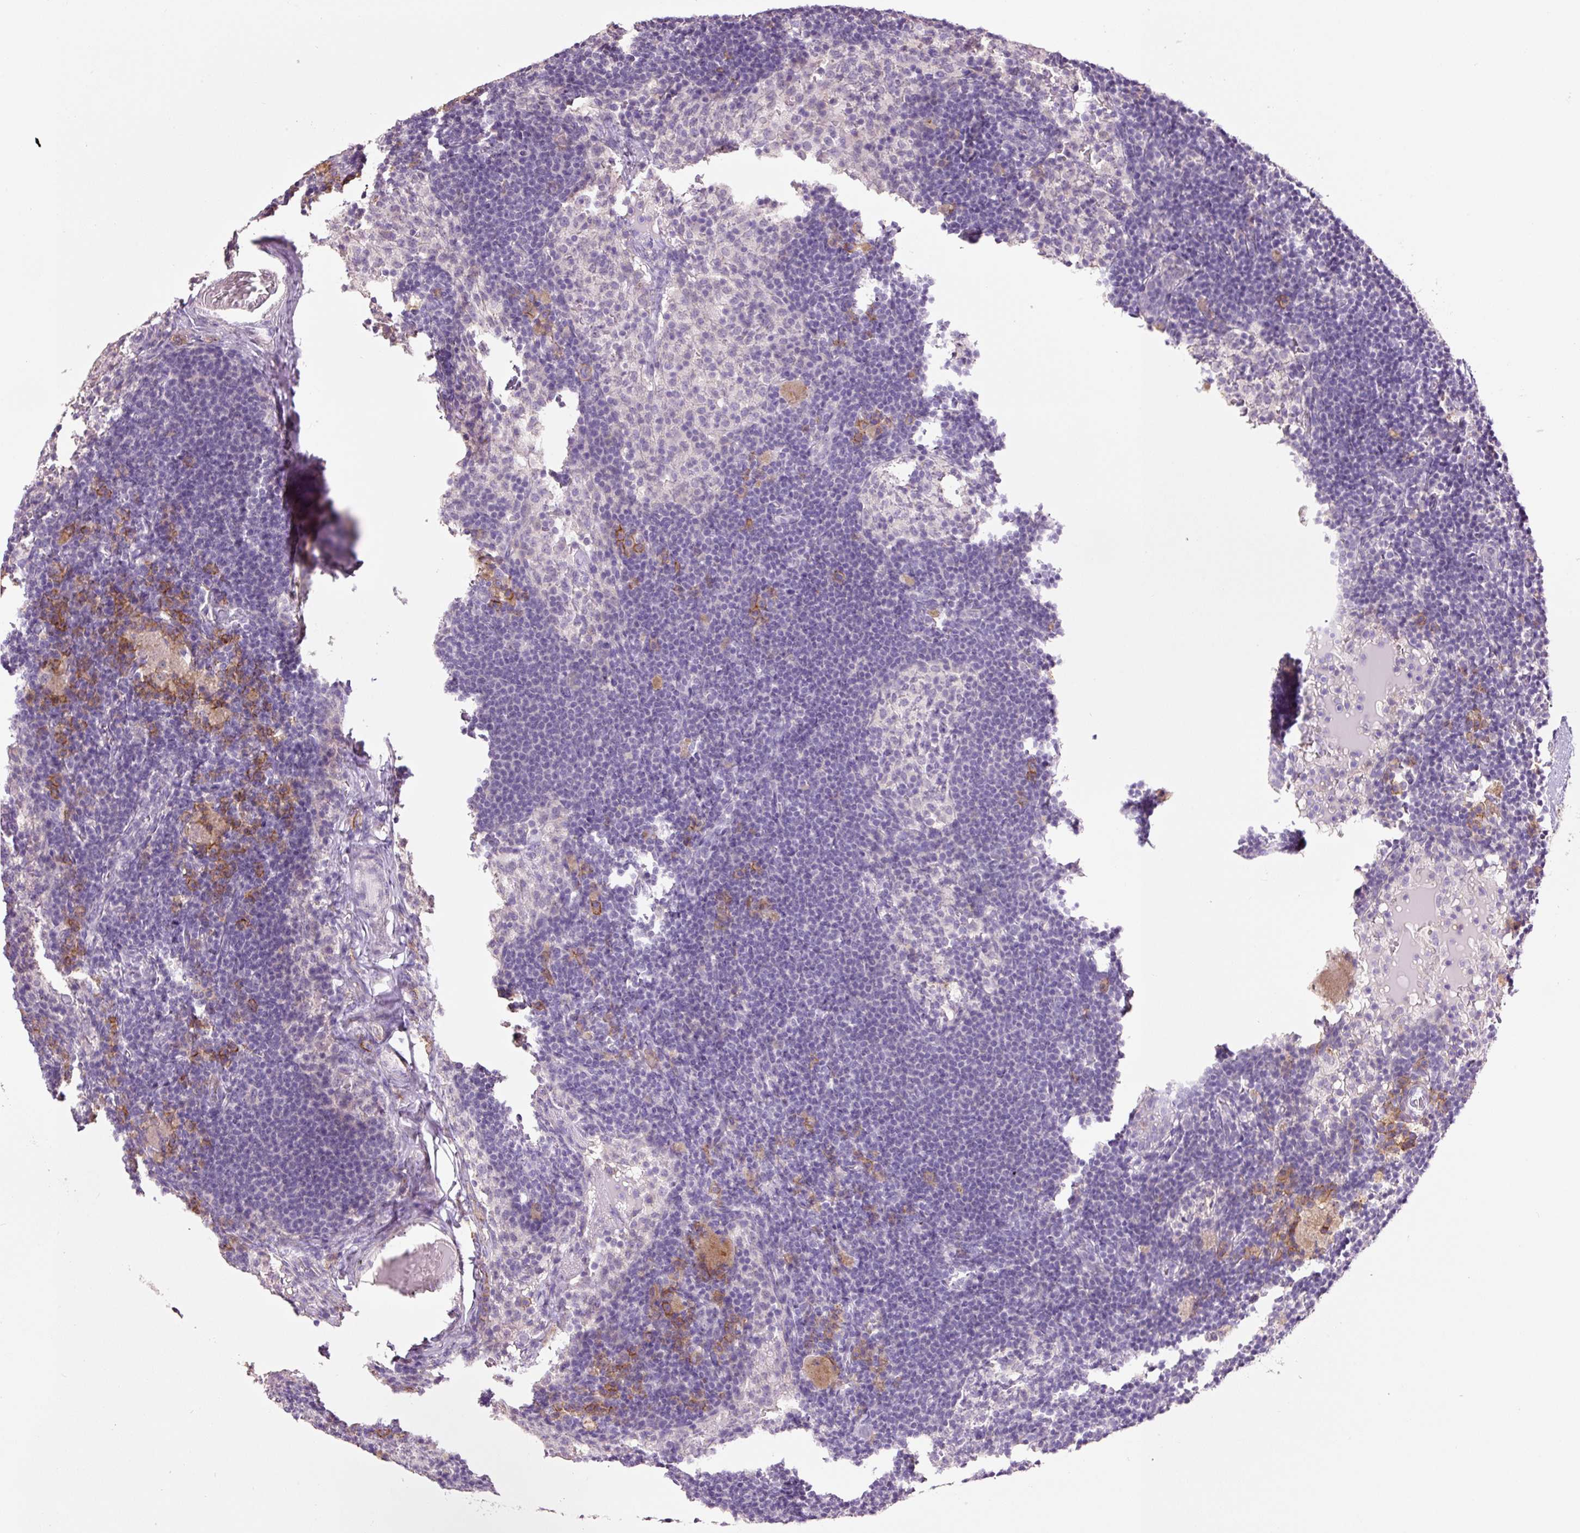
{"staining": {"intensity": "strong", "quantity": "25%-75%", "location": "cytoplasmic/membranous"}, "tissue": "lymph node", "cell_type": "Germinal center cells", "image_type": "normal", "snomed": [{"axis": "morphology", "description": "Normal tissue, NOS"}, {"axis": "topography", "description": "Lymph node"}], "caption": "Immunohistochemistry (IHC) image of benign human lymph node stained for a protein (brown), which shows high levels of strong cytoplasmic/membranous positivity in about 25%-75% of germinal center cells.", "gene": "SLC1A4", "patient": {"sex": "male", "age": 49}}